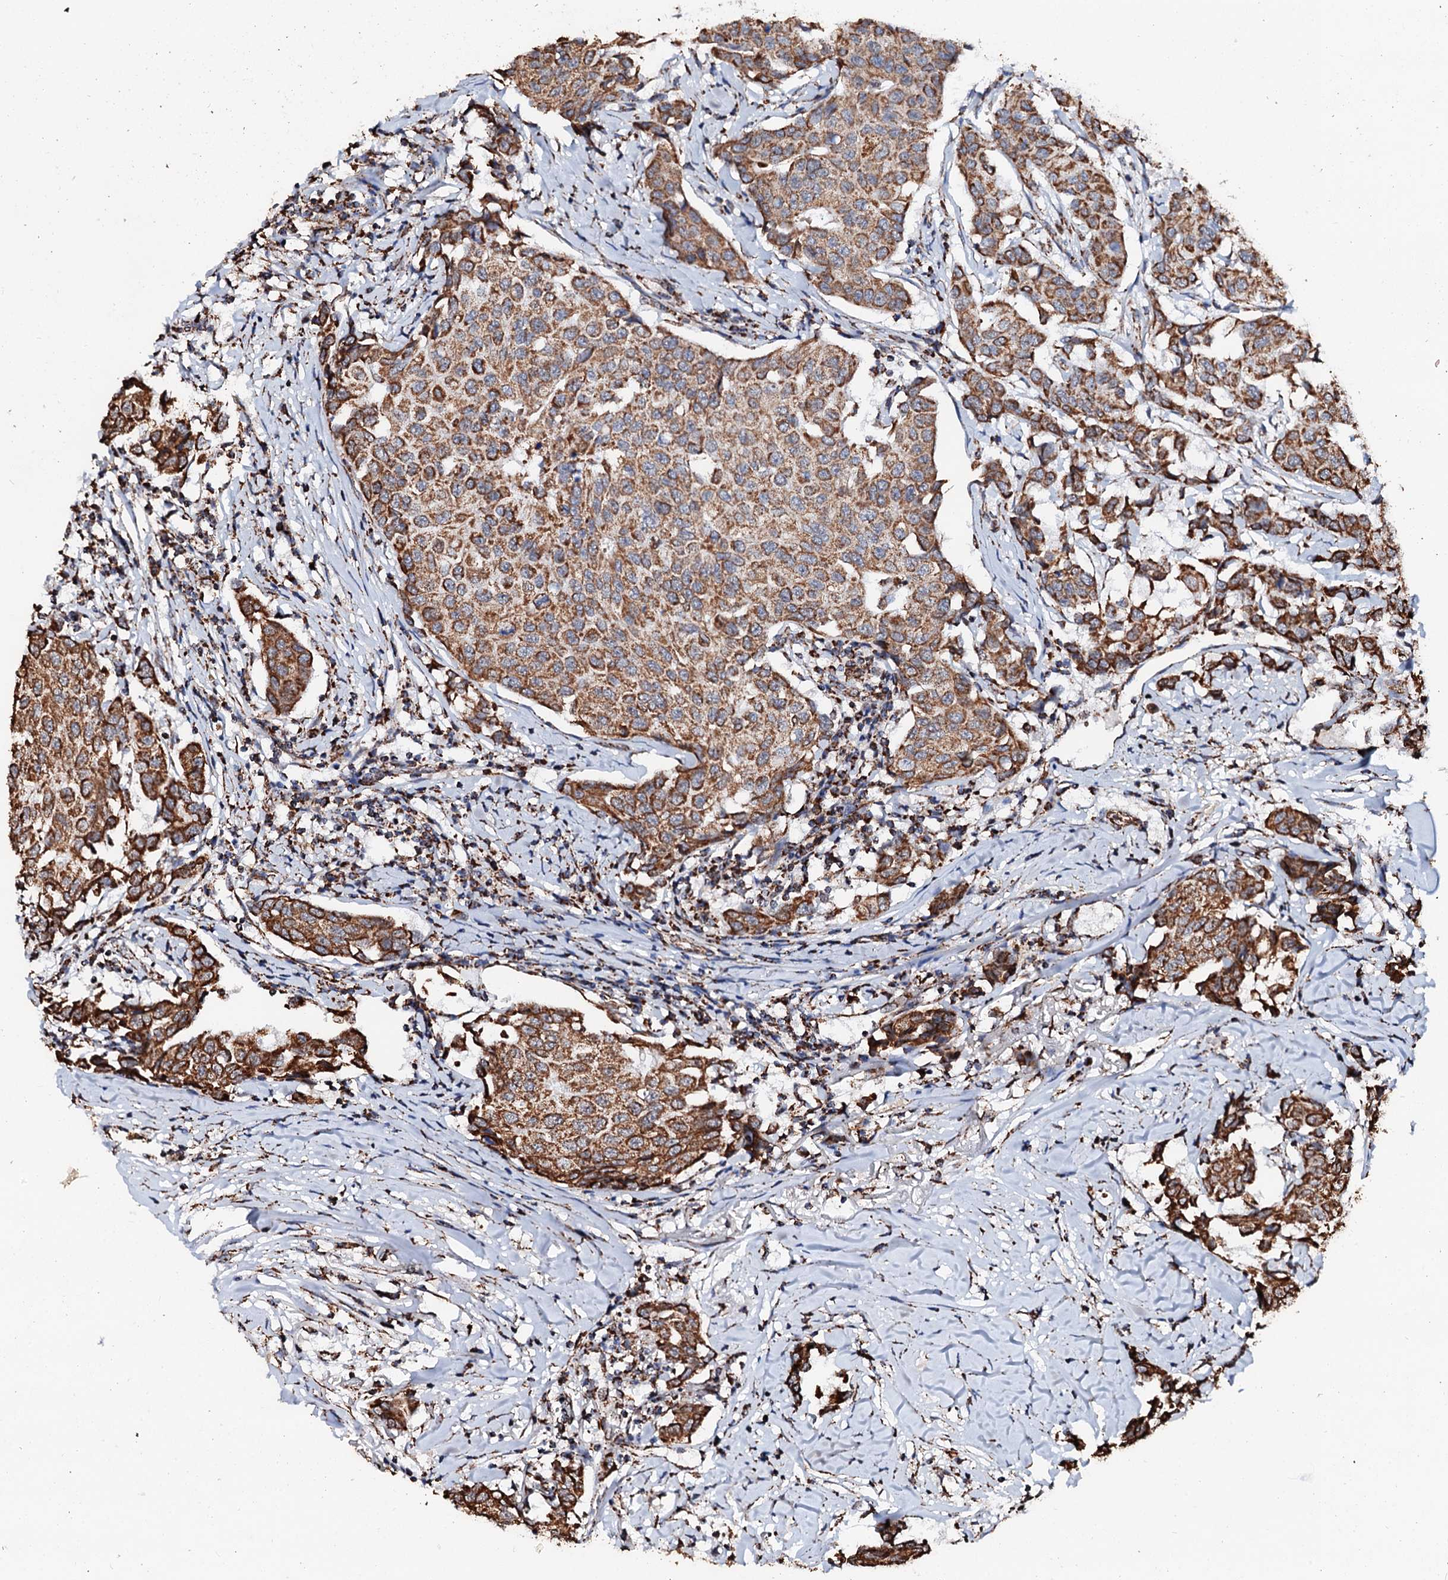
{"staining": {"intensity": "moderate", "quantity": ">75%", "location": "cytoplasmic/membranous"}, "tissue": "breast cancer", "cell_type": "Tumor cells", "image_type": "cancer", "snomed": [{"axis": "morphology", "description": "Duct carcinoma"}, {"axis": "topography", "description": "Breast"}], "caption": "Protein expression analysis of breast cancer (intraductal carcinoma) shows moderate cytoplasmic/membranous expression in approximately >75% of tumor cells.", "gene": "SECISBP2L", "patient": {"sex": "female", "age": 80}}